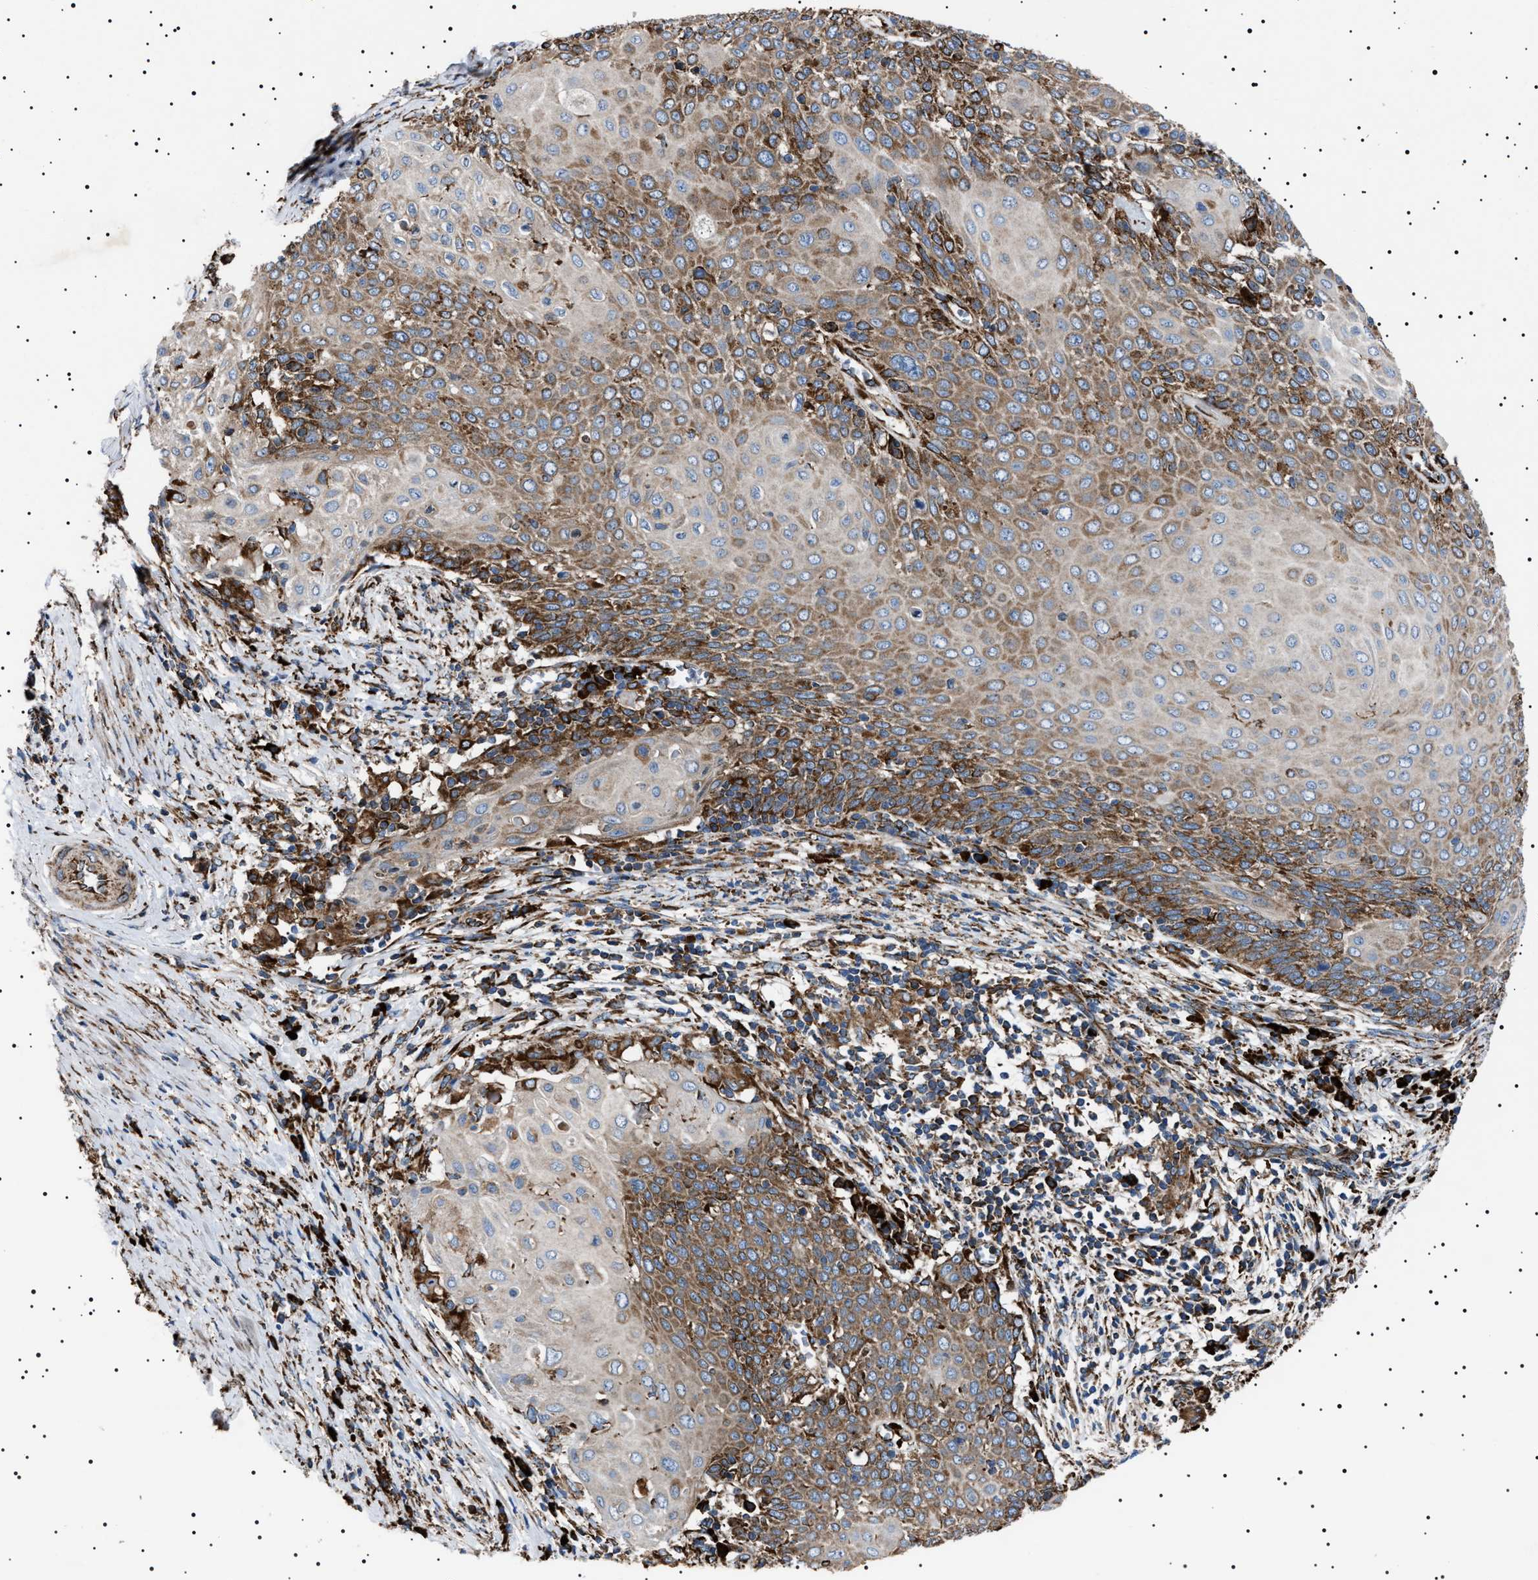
{"staining": {"intensity": "moderate", "quantity": ">75%", "location": "cytoplasmic/membranous"}, "tissue": "cervical cancer", "cell_type": "Tumor cells", "image_type": "cancer", "snomed": [{"axis": "morphology", "description": "Squamous cell carcinoma, NOS"}, {"axis": "topography", "description": "Cervix"}], "caption": "Squamous cell carcinoma (cervical) was stained to show a protein in brown. There is medium levels of moderate cytoplasmic/membranous staining in about >75% of tumor cells. The staining is performed using DAB (3,3'-diaminobenzidine) brown chromogen to label protein expression. The nuclei are counter-stained blue using hematoxylin.", "gene": "TOP1MT", "patient": {"sex": "female", "age": 39}}